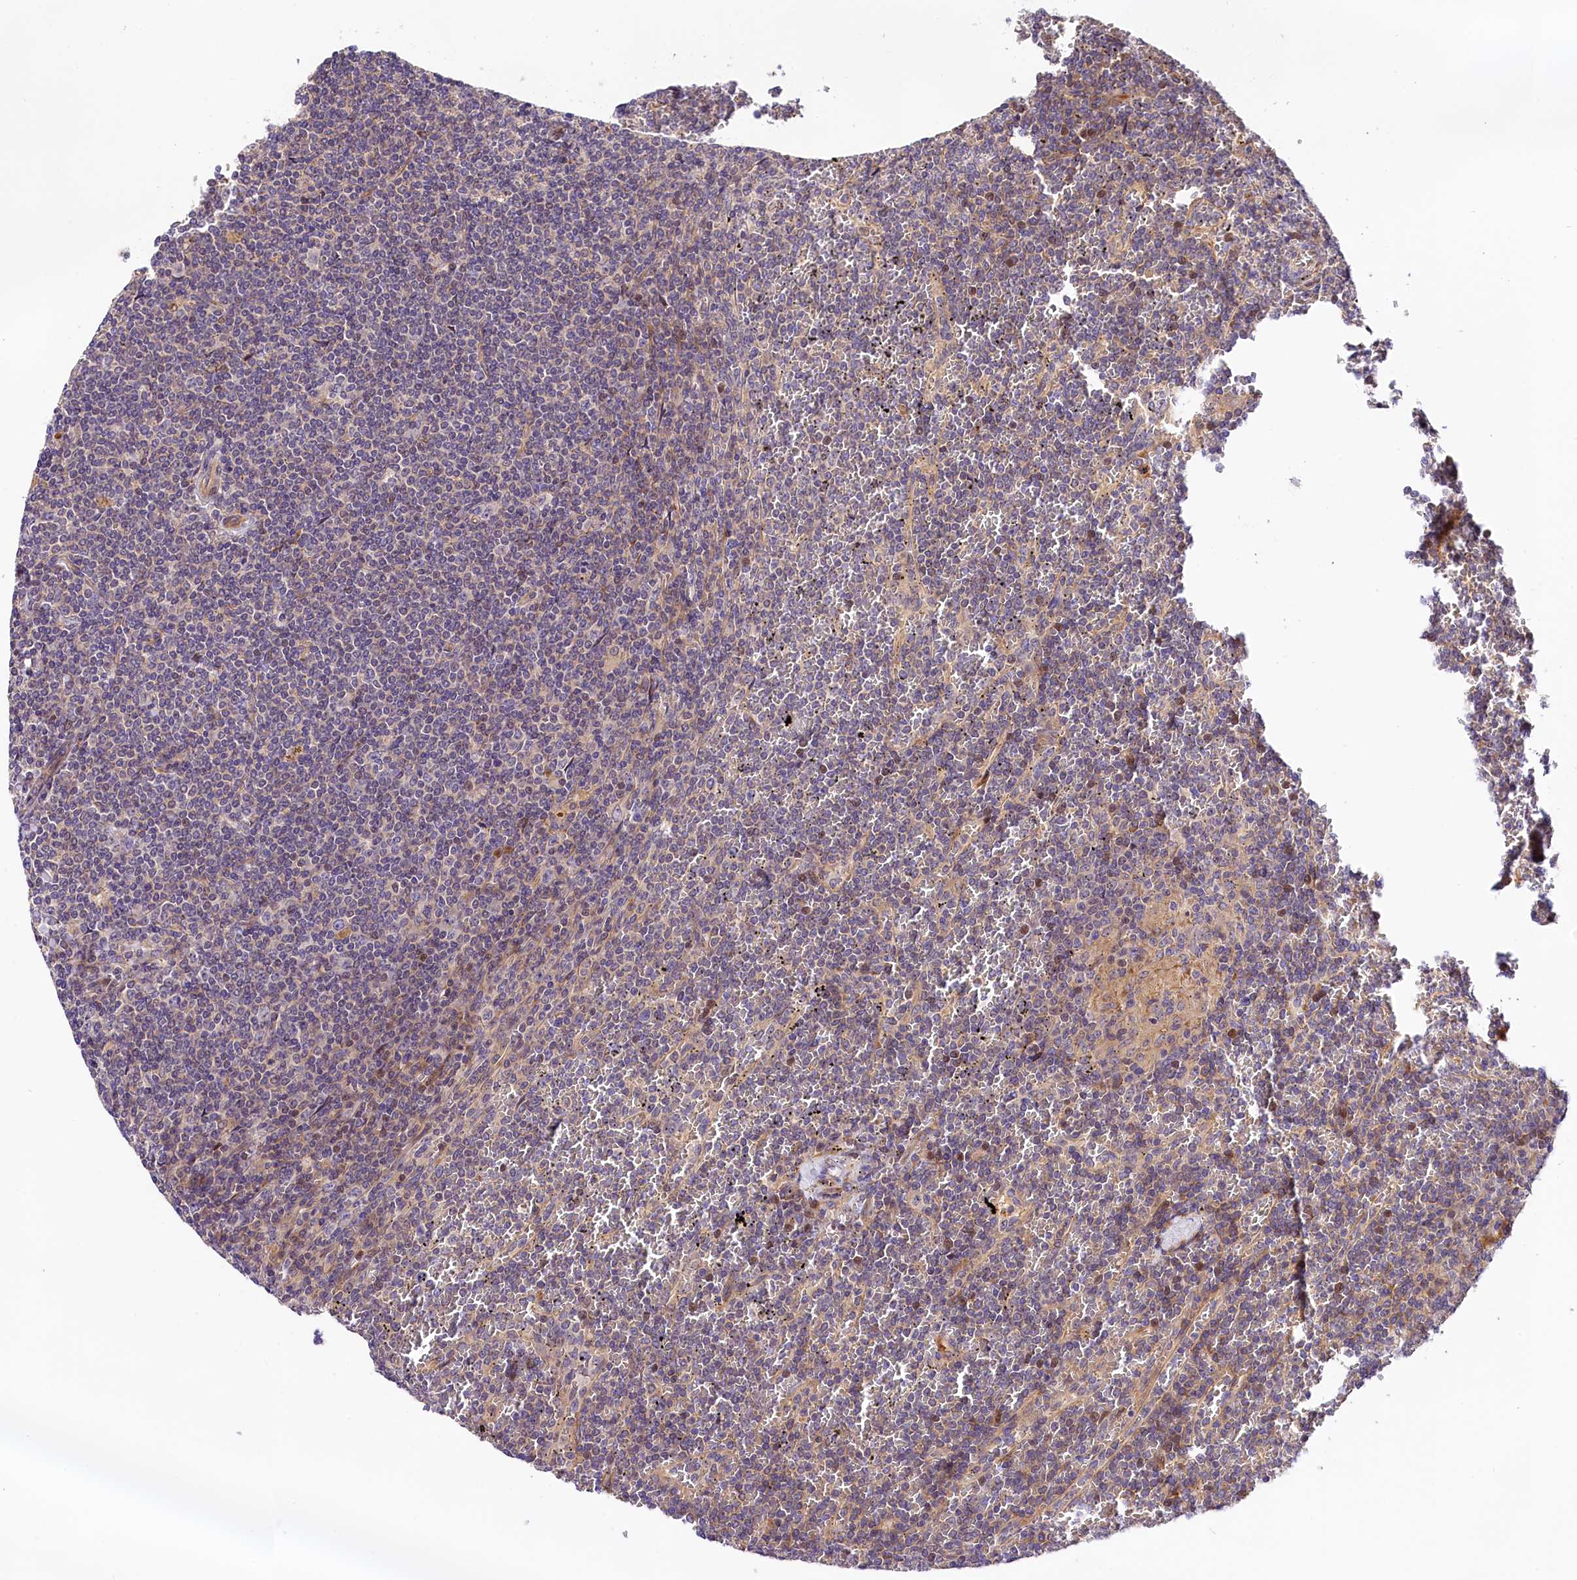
{"staining": {"intensity": "negative", "quantity": "none", "location": "none"}, "tissue": "lymphoma", "cell_type": "Tumor cells", "image_type": "cancer", "snomed": [{"axis": "morphology", "description": "Malignant lymphoma, non-Hodgkin's type, Low grade"}, {"axis": "topography", "description": "Spleen"}], "caption": "Protein analysis of lymphoma displays no significant expression in tumor cells.", "gene": "ARMC6", "patient": {"sex": "female", "age": 19}}